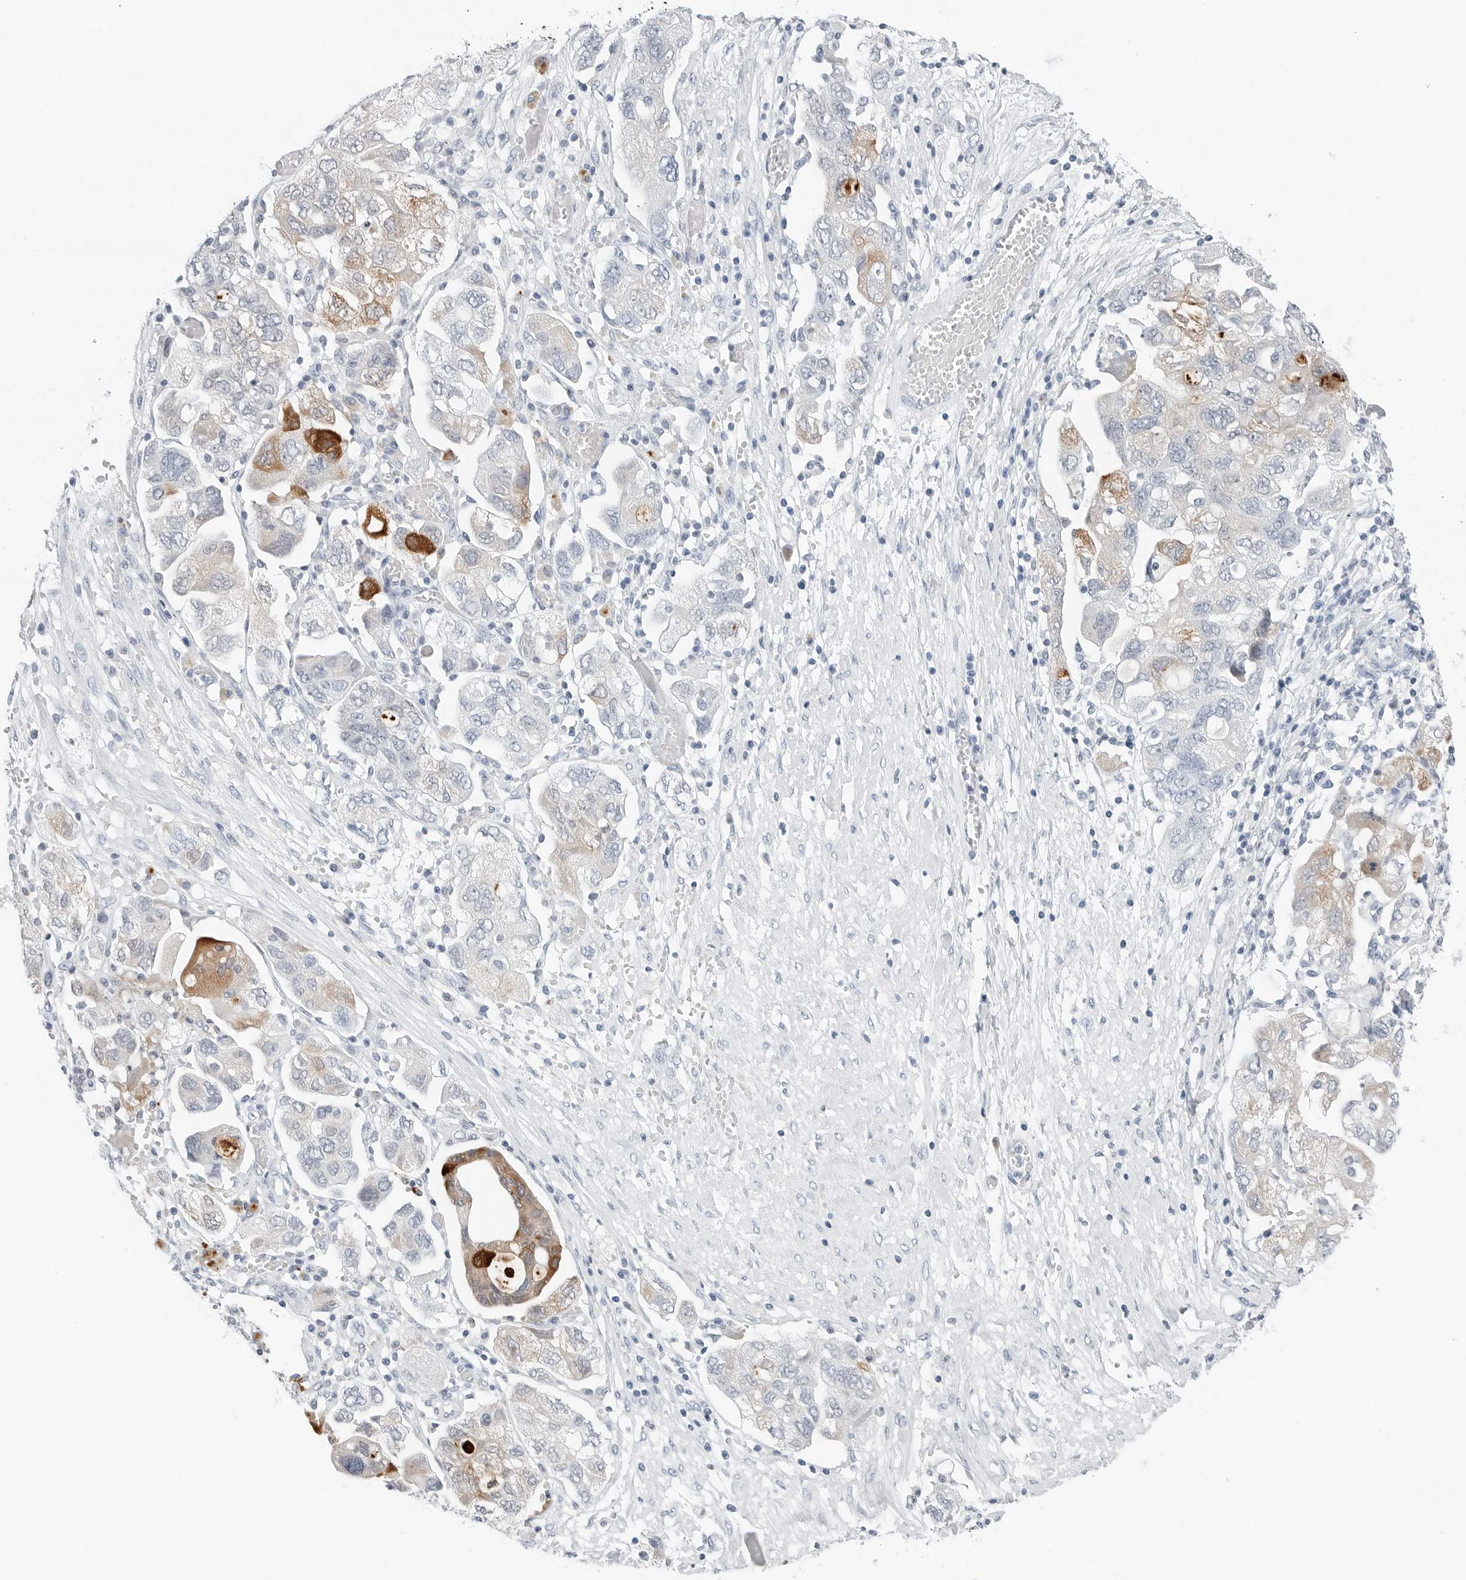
{"staining": {"intensity": "strong", "quantity": "<25%", "location": "cytoplasmic/membranous"}, "tissue": "ovarian cancer", "cell_type": "Tumor cells", "image_type": "cancer", "snomed": [{"axis": "morphology", "description": "Carcinoma, NOS"}, {"axis": "morphology", "description": "Cystadenocarcinoma, serous, NOS"}, {"axis": "topography", "description": "Ovary"}], "caption": "DAB immunohistochemical staining of ovarian cancer demonstrates strong cytoplasmic/membranous protein expression in about <25% of tumor cells.", "gene": "SLPI", "patient": {"sex": "female", "age": 69}}